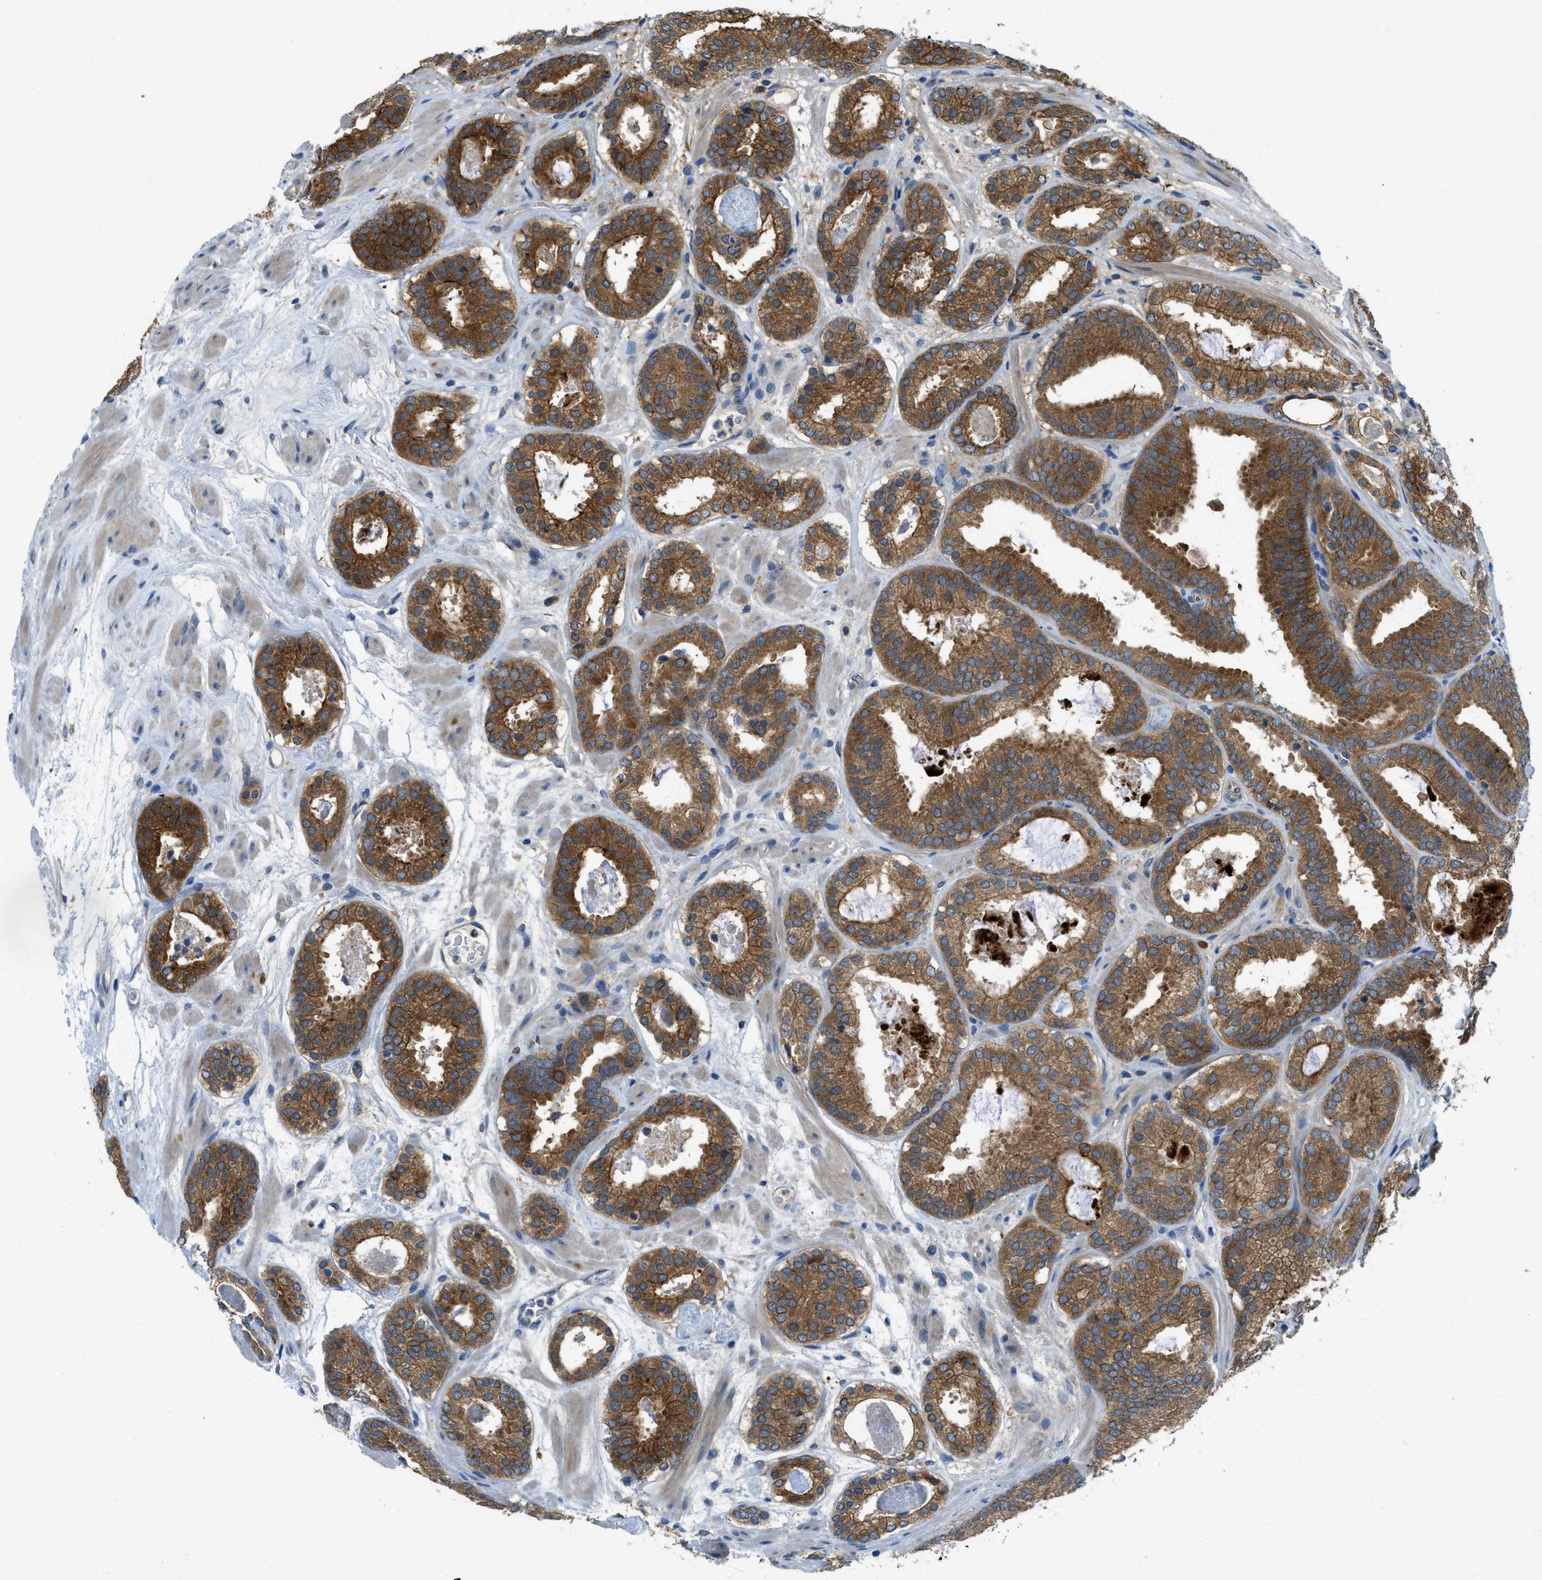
{"staining": {"intensity": "strong", "quantity": ">75%", "location": "cytoplasmic/membranous"}, "tissue": "prostate cancer", "cell_type": "Tumor cells", "image_type": "cancer", "snomed": [{"axis": "morphology", "description": "Adenocarcinoma, Low grade"}, {"axis": "topography", "description": "Prostate"}], "caption": "Low-grade adenocarcinoma (prostate) stained with immunohistochemistry shows strong cytoplasmic/membranous expression in about >75% of tumor cells.", "gene": "RIPK2", "patient": {"sex": "male", "age": 69}}